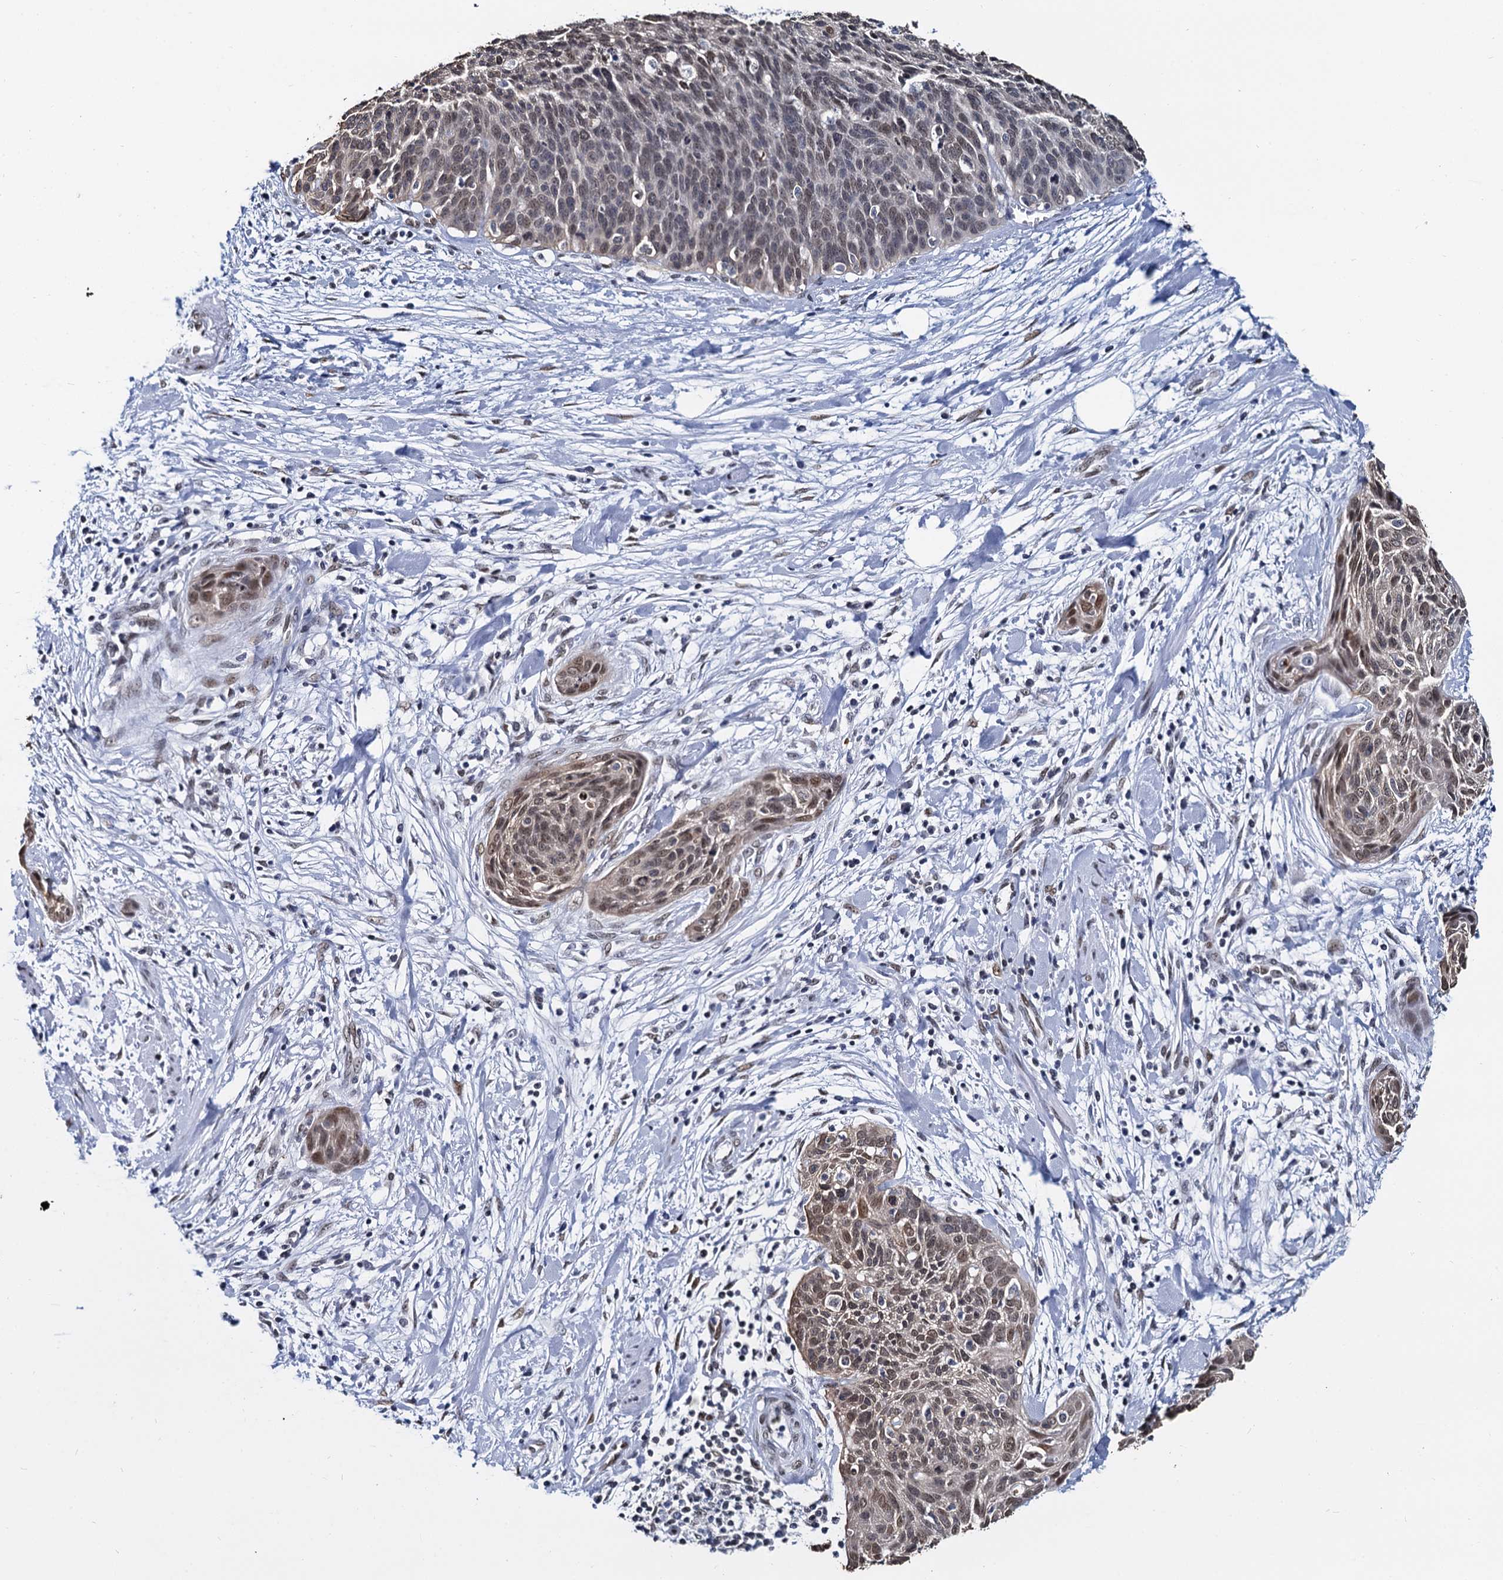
{"staining": {"intensity": "moderate", "quantity": ">75%", "location": "nuclear"}, "tissue": "cervical cancer", "cell_type": "Tumor cells", "image_type": "cancer", "snomed": [{"axis": "morphology", "description": "Squamous cell carcinoma, NOS"}, {"axis": "topography", "description": "Cervix"}], "caption": "Cervical cancer stained with DAB immunohistochemistry (IHC) reveals medium levels of moderate nuclear expression in approximately >75% of tumor cells.", "gene": "CMAS", "patient": {"sex": "female", "age": 55}}